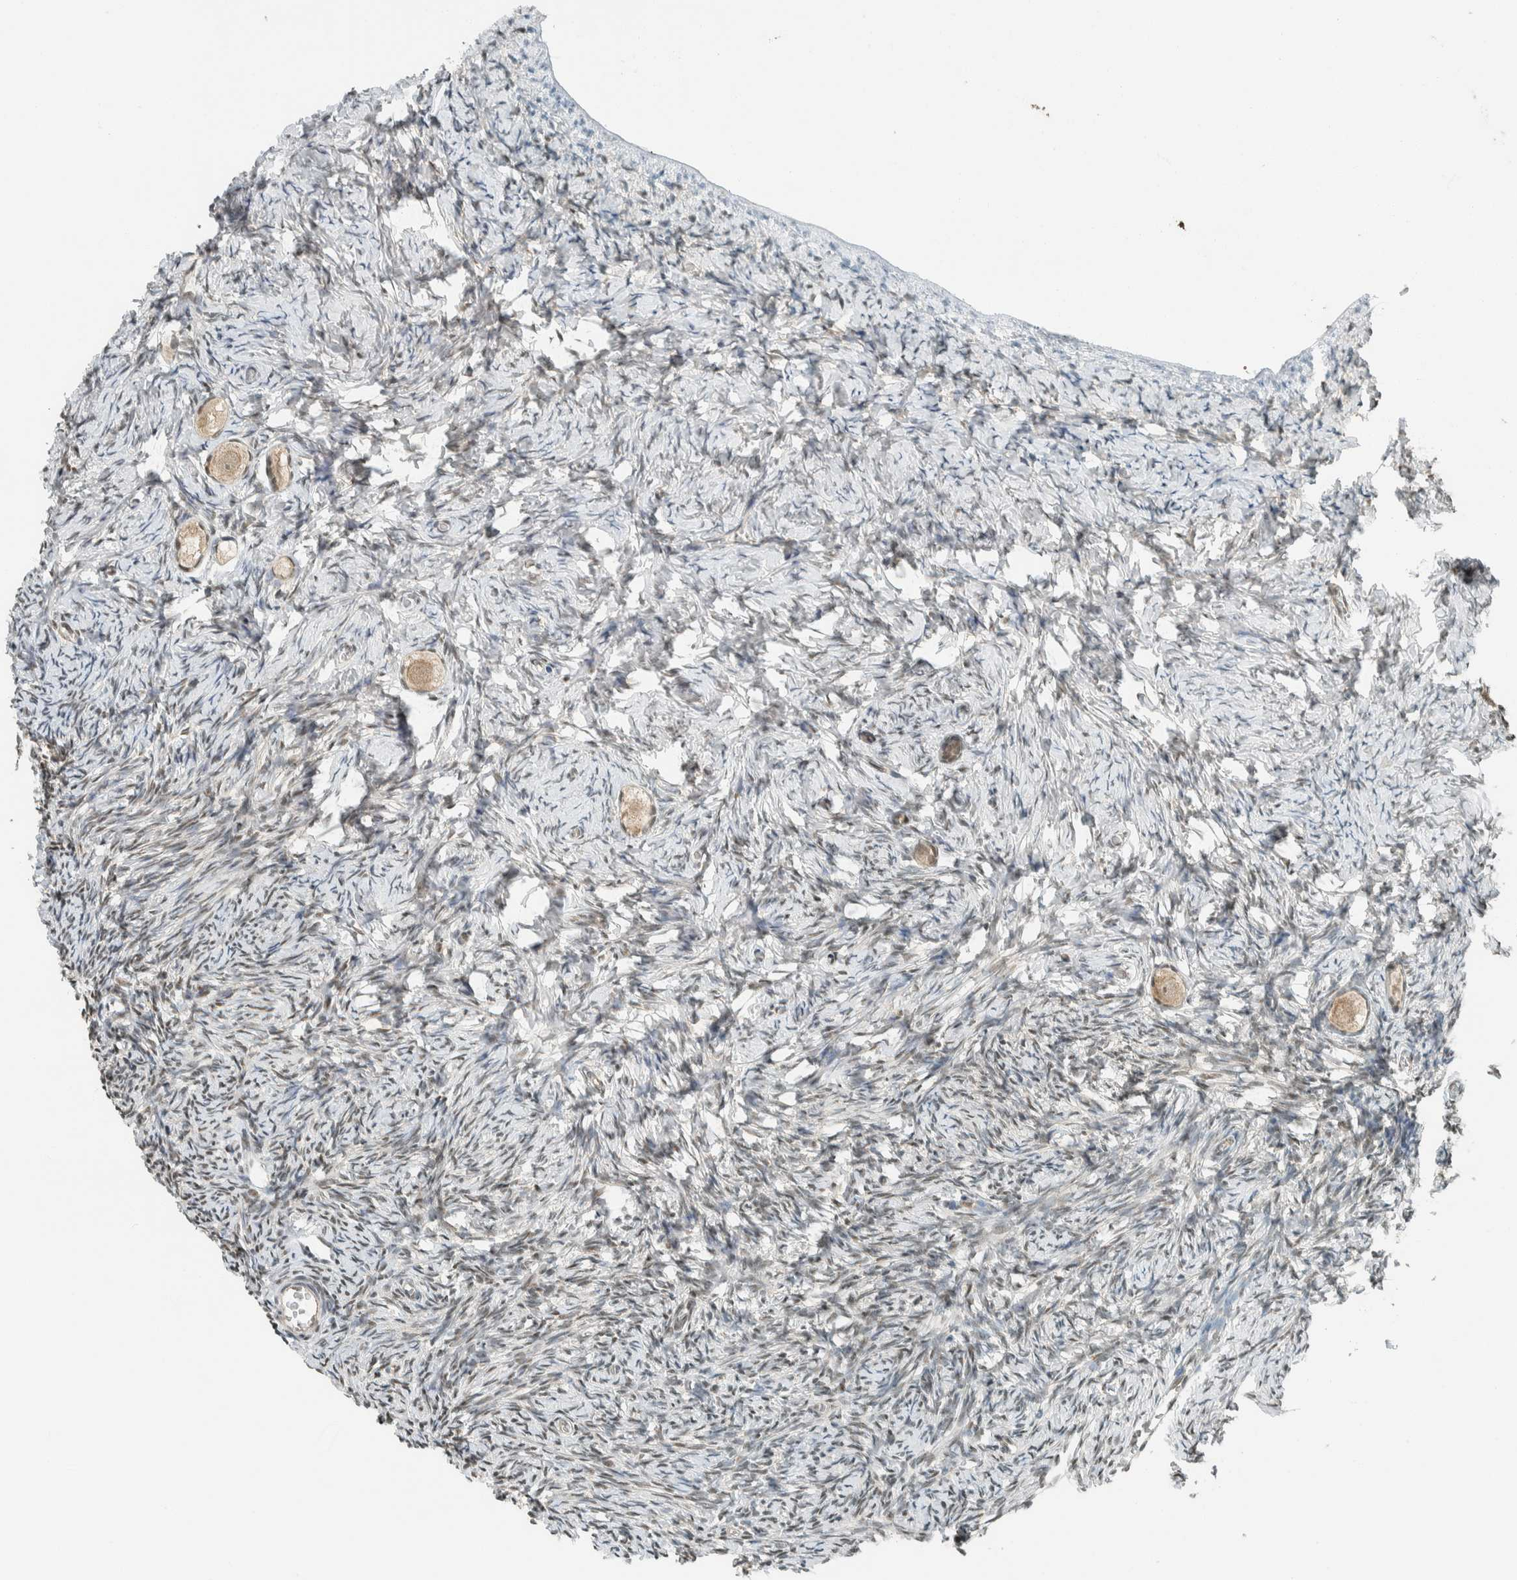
{"staining": {"intensity": "weak", "quantity": ">75%", "location": "cytoplasmic/membranous,nuclear"}, "tissue": "ovary", "cell_type": "Follicle cells", "image_type": "normal", "snomed": [{"axis": "morphology", "description": "Normal tissue, NOS"}, {"axis": "topography", "description": "Ovary"}], "caption": "Protein expression analysis of unremarkable ovary exhibits weak cytoplasmic/membranous,nuclear positivity in about >75% of follicle cells. Using DAB (brown) and hematoxylin (blue) stains, captured at high magnification using brightfield microscopy.", "gene": "NIBAN2", "patient": {"sex": "female", "age": 27}}